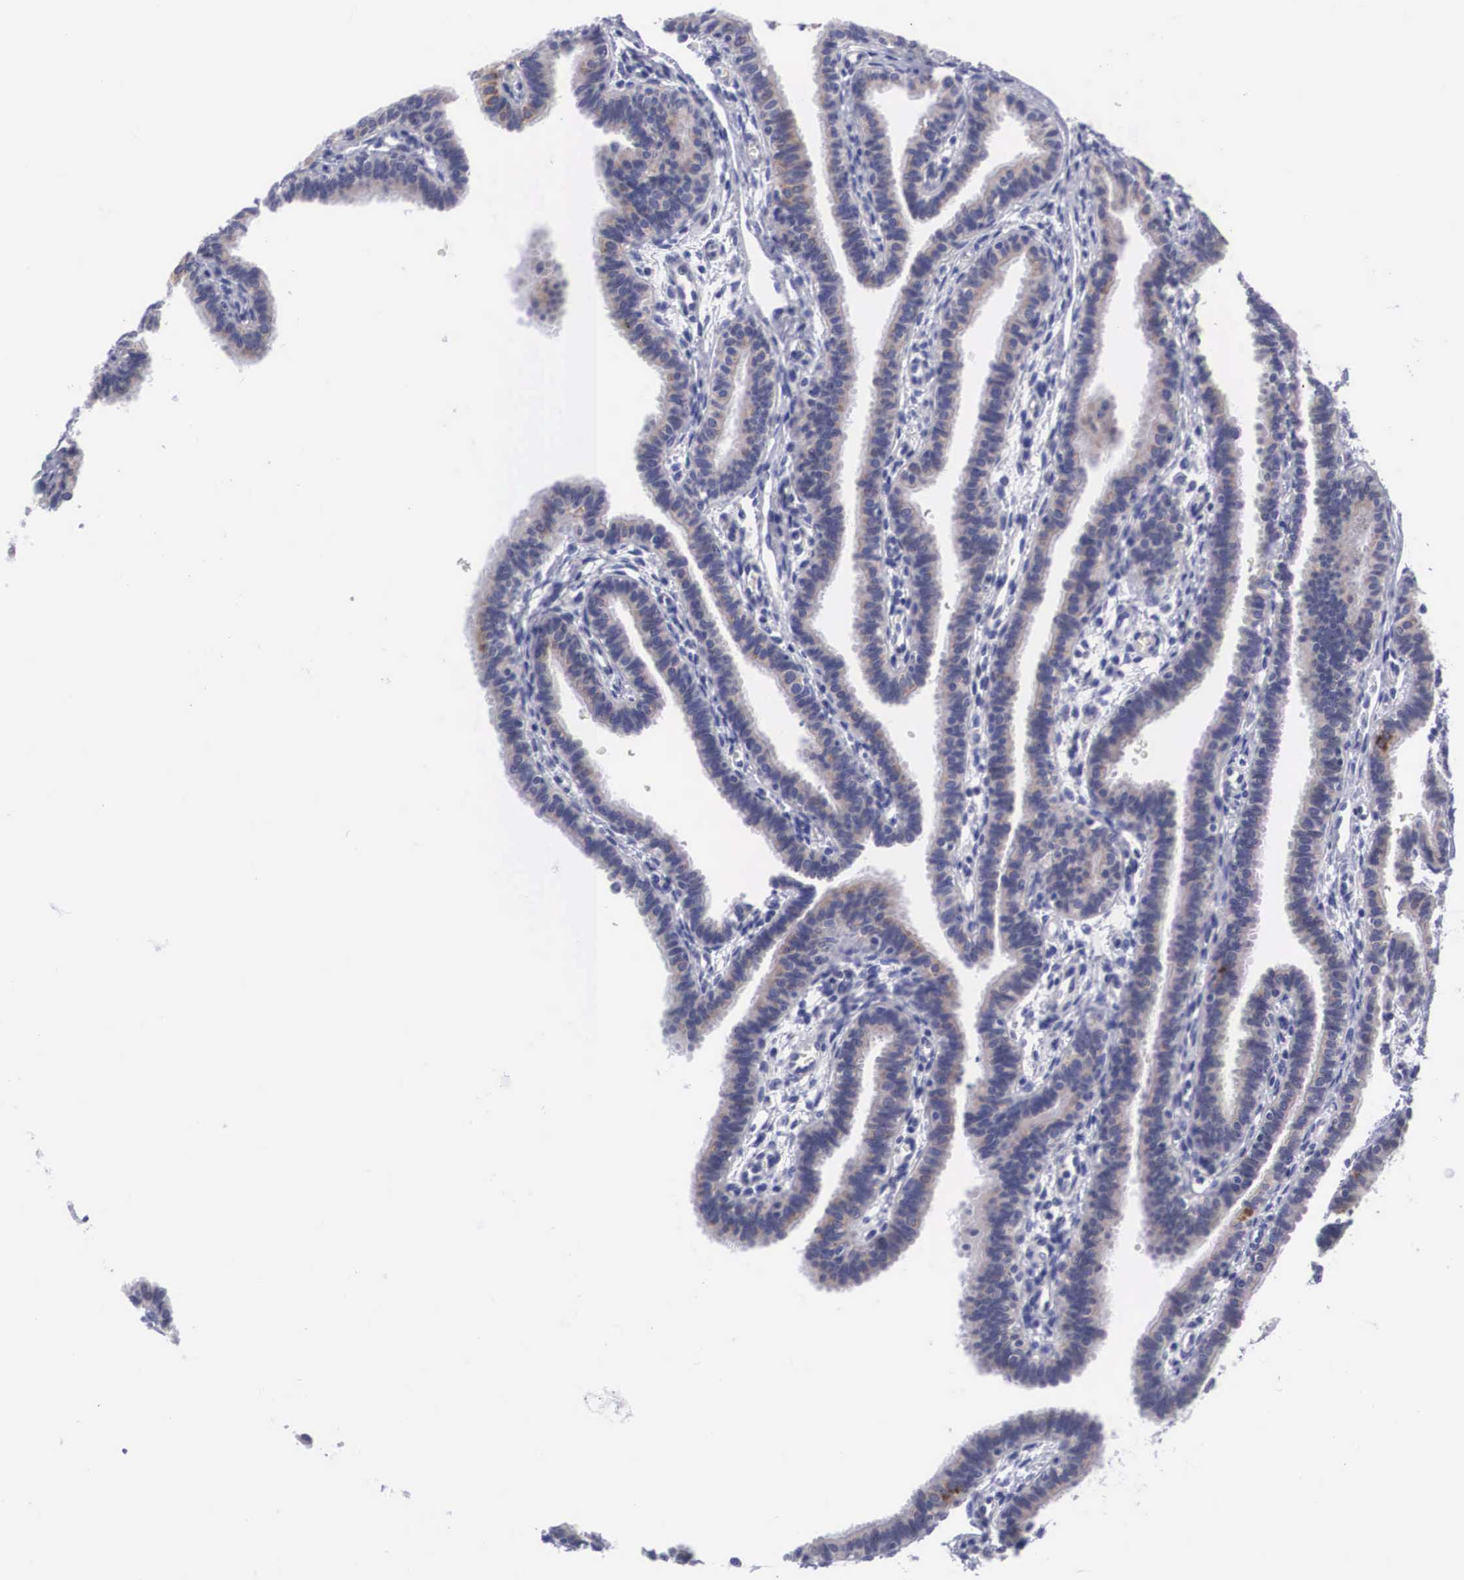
{"staining": {"intensity": "moderate", "quantity": "<25%", "location": "cytoplasmic/membranous"}, "tissue": "fallopian tube", "cell_type": "Glandular cells", "image_type": "normal", "snomed": [{"axis": "morphology", "description": "Normal tissue, NOS"}, {"axis": "topography", "description": "Fallopian tube"}], "caption": "Immunohistochemical staining of normal fallopian tube shows <25% levels of moderate cytoplasmic/membranous protein staining in about <25% of glandular cells. (Stains: DAB in brown, nuclei in blue, Microscopy: brightfield microscopy at high magnification).", "gene": "SOX11", "patient": {"sex": "female", "age": 32}}